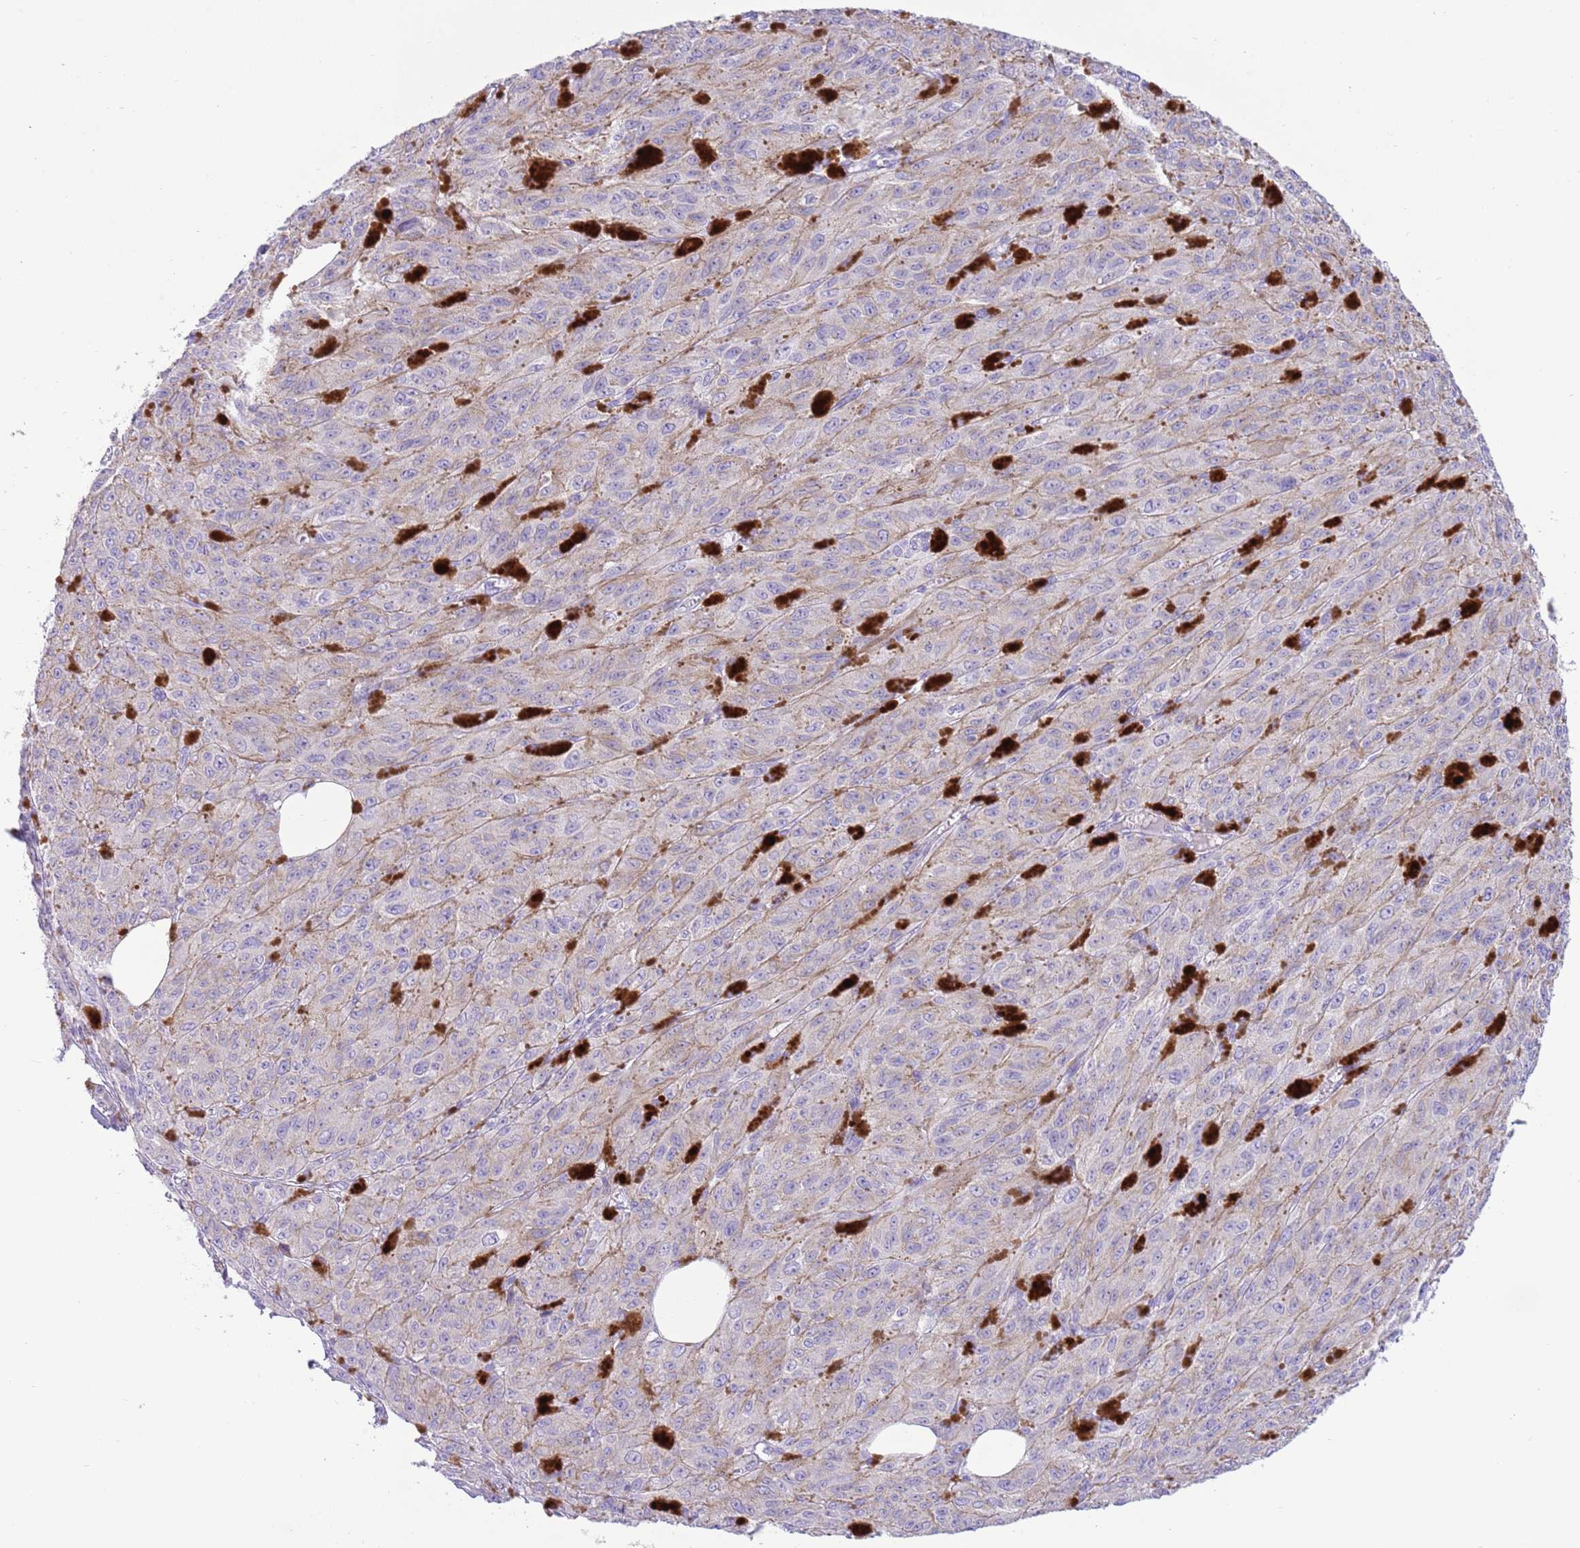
{"staining": {"intensity": "negative", "quantity": "none", "location": "none"}, "tissue": "melanoma", "cell_type": "Tumor cells", "image_type": "cancer", "snomed": [{"axis": "morphology", "description": "Malignant melanoma, NOS"}, {"axis": "topography", "description": "Skin"}], "caption": "This is an immunohistochemistry image of melanoma. There is no staining in tumor cells.", "gene": "TOX2", "patient": {"sex": "female", "age": 52}}